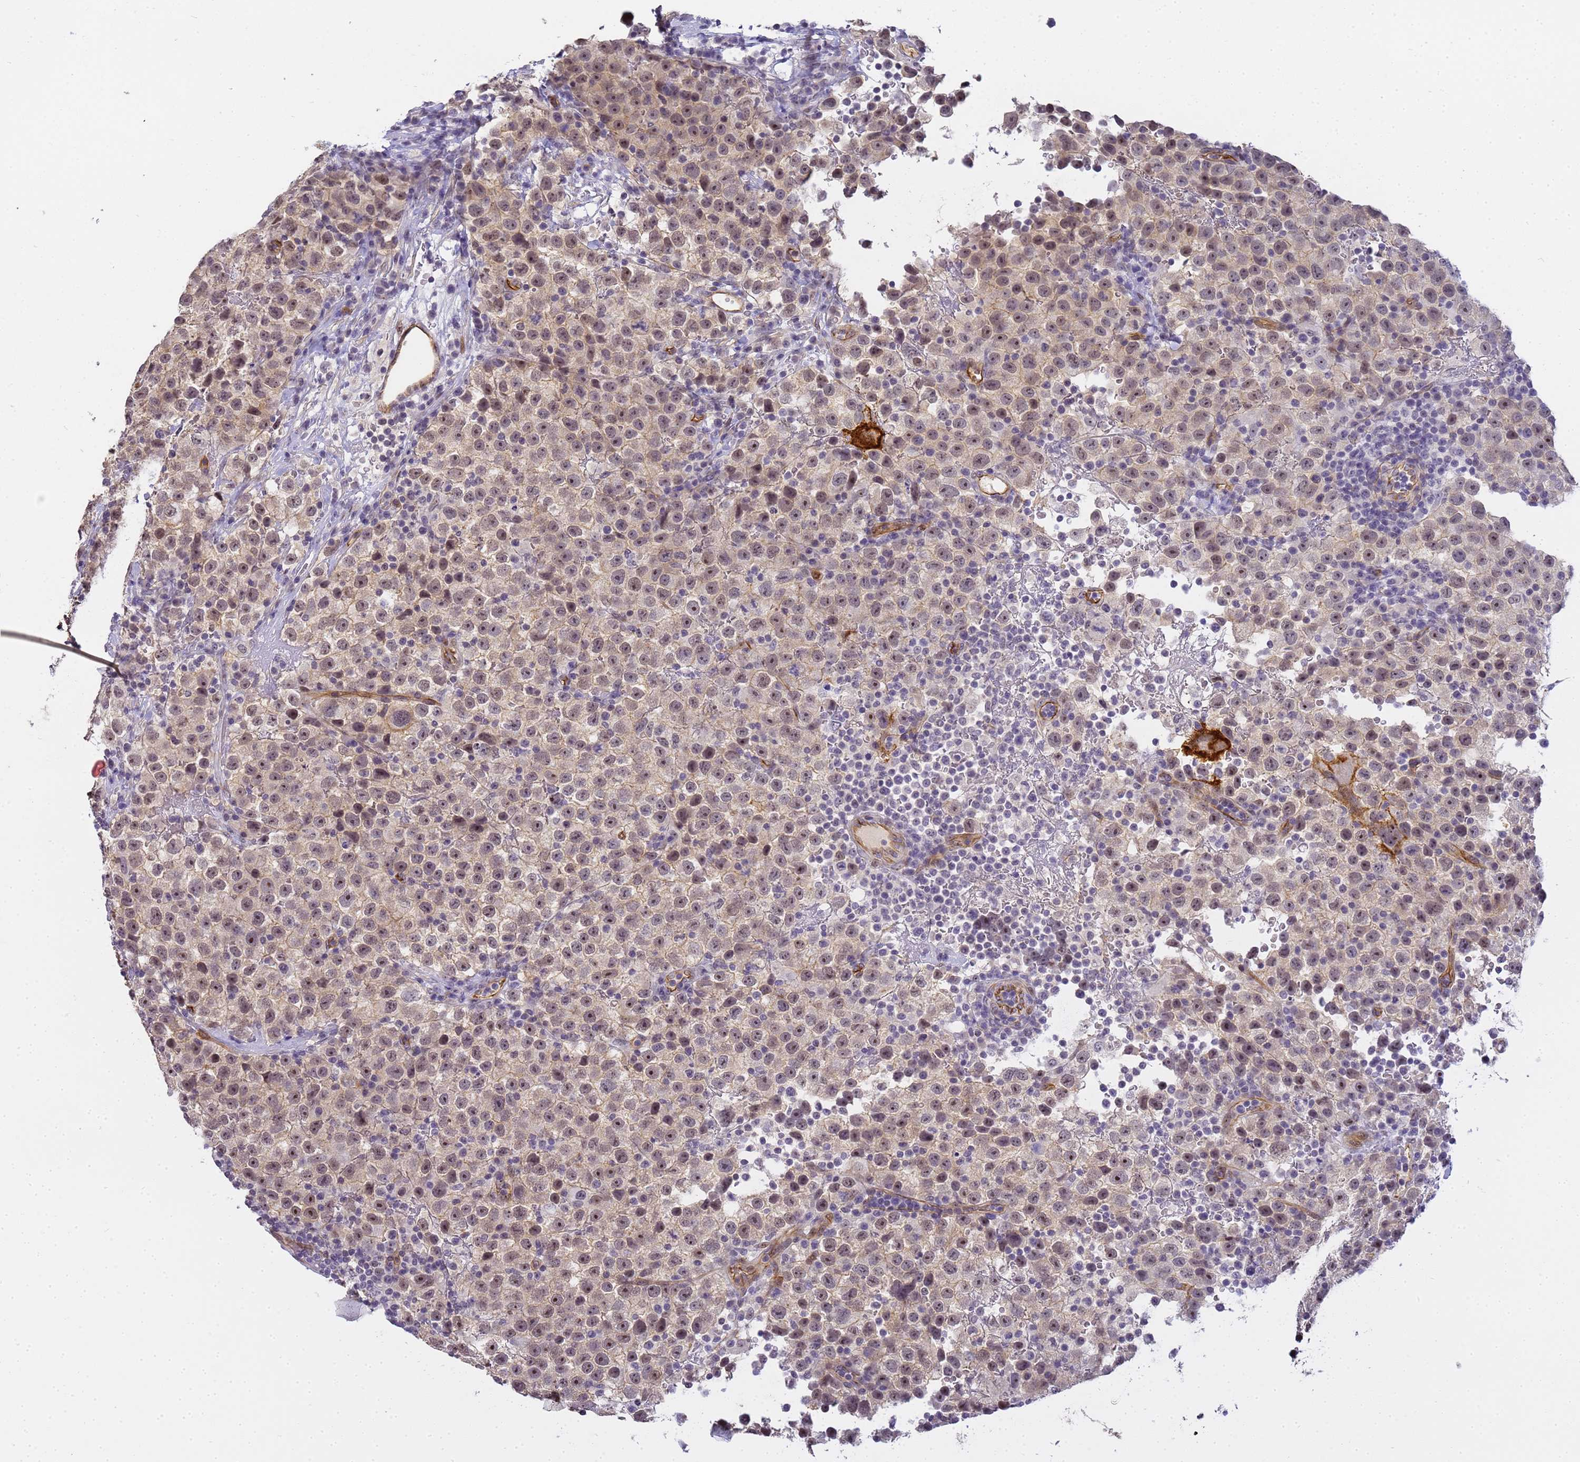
{"staining": {"intensity": "moderate", "quantity": ">75%", "location": "nuclear"}, "tissue": "testis cancer", "cell_type": "Tumor cells", "image_type": "cancer", "snomed": [{"axis": "morphology", "description": "Seminoma, NOS"}, {"axis": "topography", "description": "Testis"}], "caption": "This is an image of IHC staining of testis seminoma, which shows moderate expression in the nuclear of tumor cells.", "gene": "GON4L", "patient": {"sex": "male", "age": 22}}